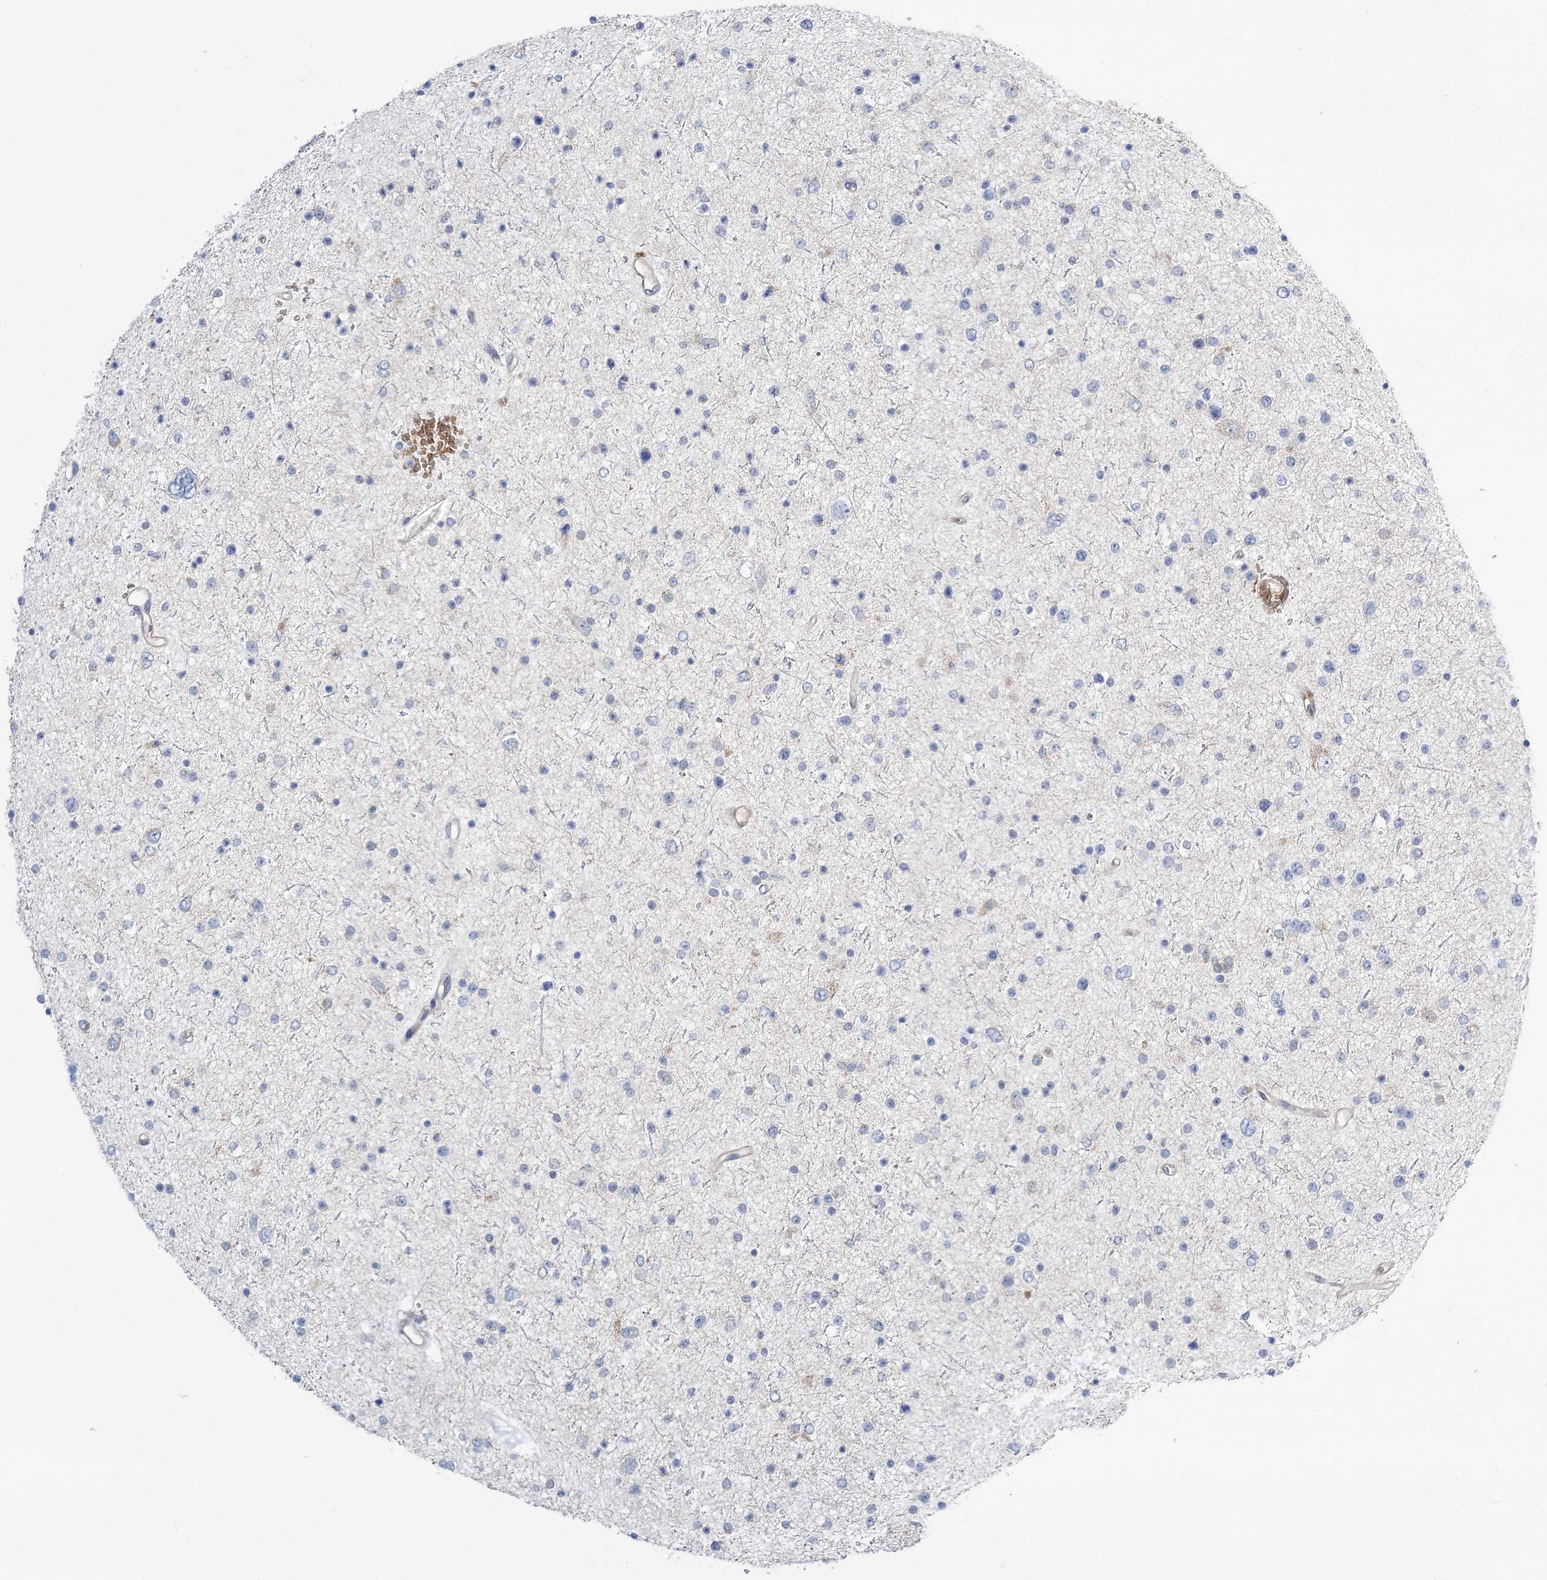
{"staining": {"intensity": "negative", "quantity": "none", "location": "none"}, "tissue": "glioma", "cell_type": "Tumor cells", "image_type": "cancer", "snomed": [{"axis": "morphology", "description": "Glioma, malignant, Low grade"}, {"axis": "topography", "description": "Brain"}], "caption": "An IHC image of low-grade glioma (malignant) is shown. There is no staining in tumor cells of low-grade glioma (malignant). (DAB (3,3'-diaminobenzidine) IHC visualized using brightfield microscopy, high magnification).", "gene": "ATP11B", "patient": {"sex": "female", "age": 37}}